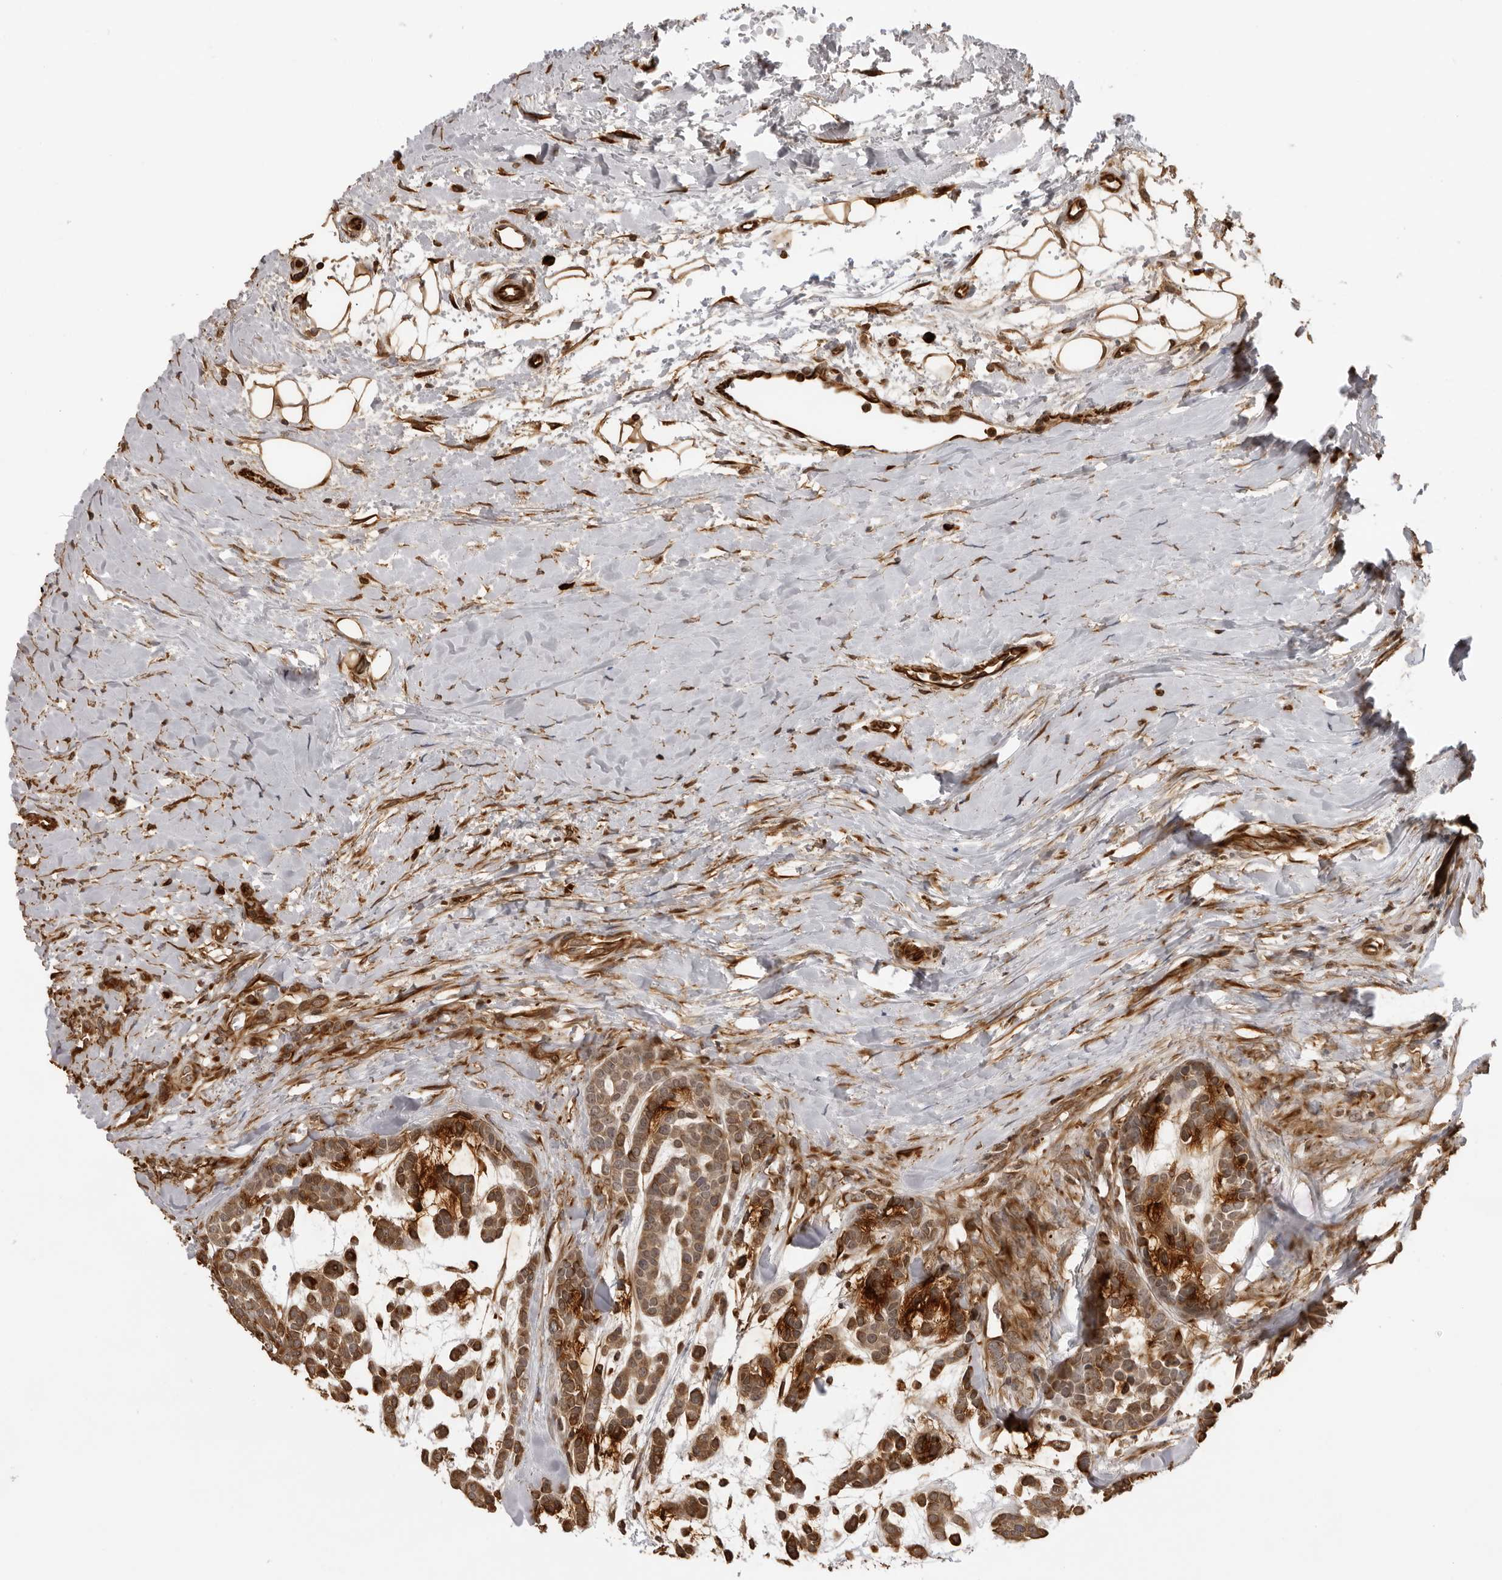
{"staining": {"intensity": "moderate", "quantity": ">75%", "location": "cytoplasmic/membranous"}, "tissue": "head and neck cancer", "cell_type": "Tumor cells", "image_type": "cancer", "snomed": [{"axis": "morphology", "description": "Adenocarcinoma, NOS"}, {"axis": "morphology", "description": "Adenoma, NOS"}, {"axis": "topography", "description": "Head-Neck"}], "caption": "Head and neck cancer tissue exhibits moderate cytoplasmic/membranous staining in approximately >75% of tumor cells Immunohistochemistry stains the protein in brown and the nuclei are stained blue.", "gene": "DYNLT5", "patient": {"sex": "female", "age": 55}}